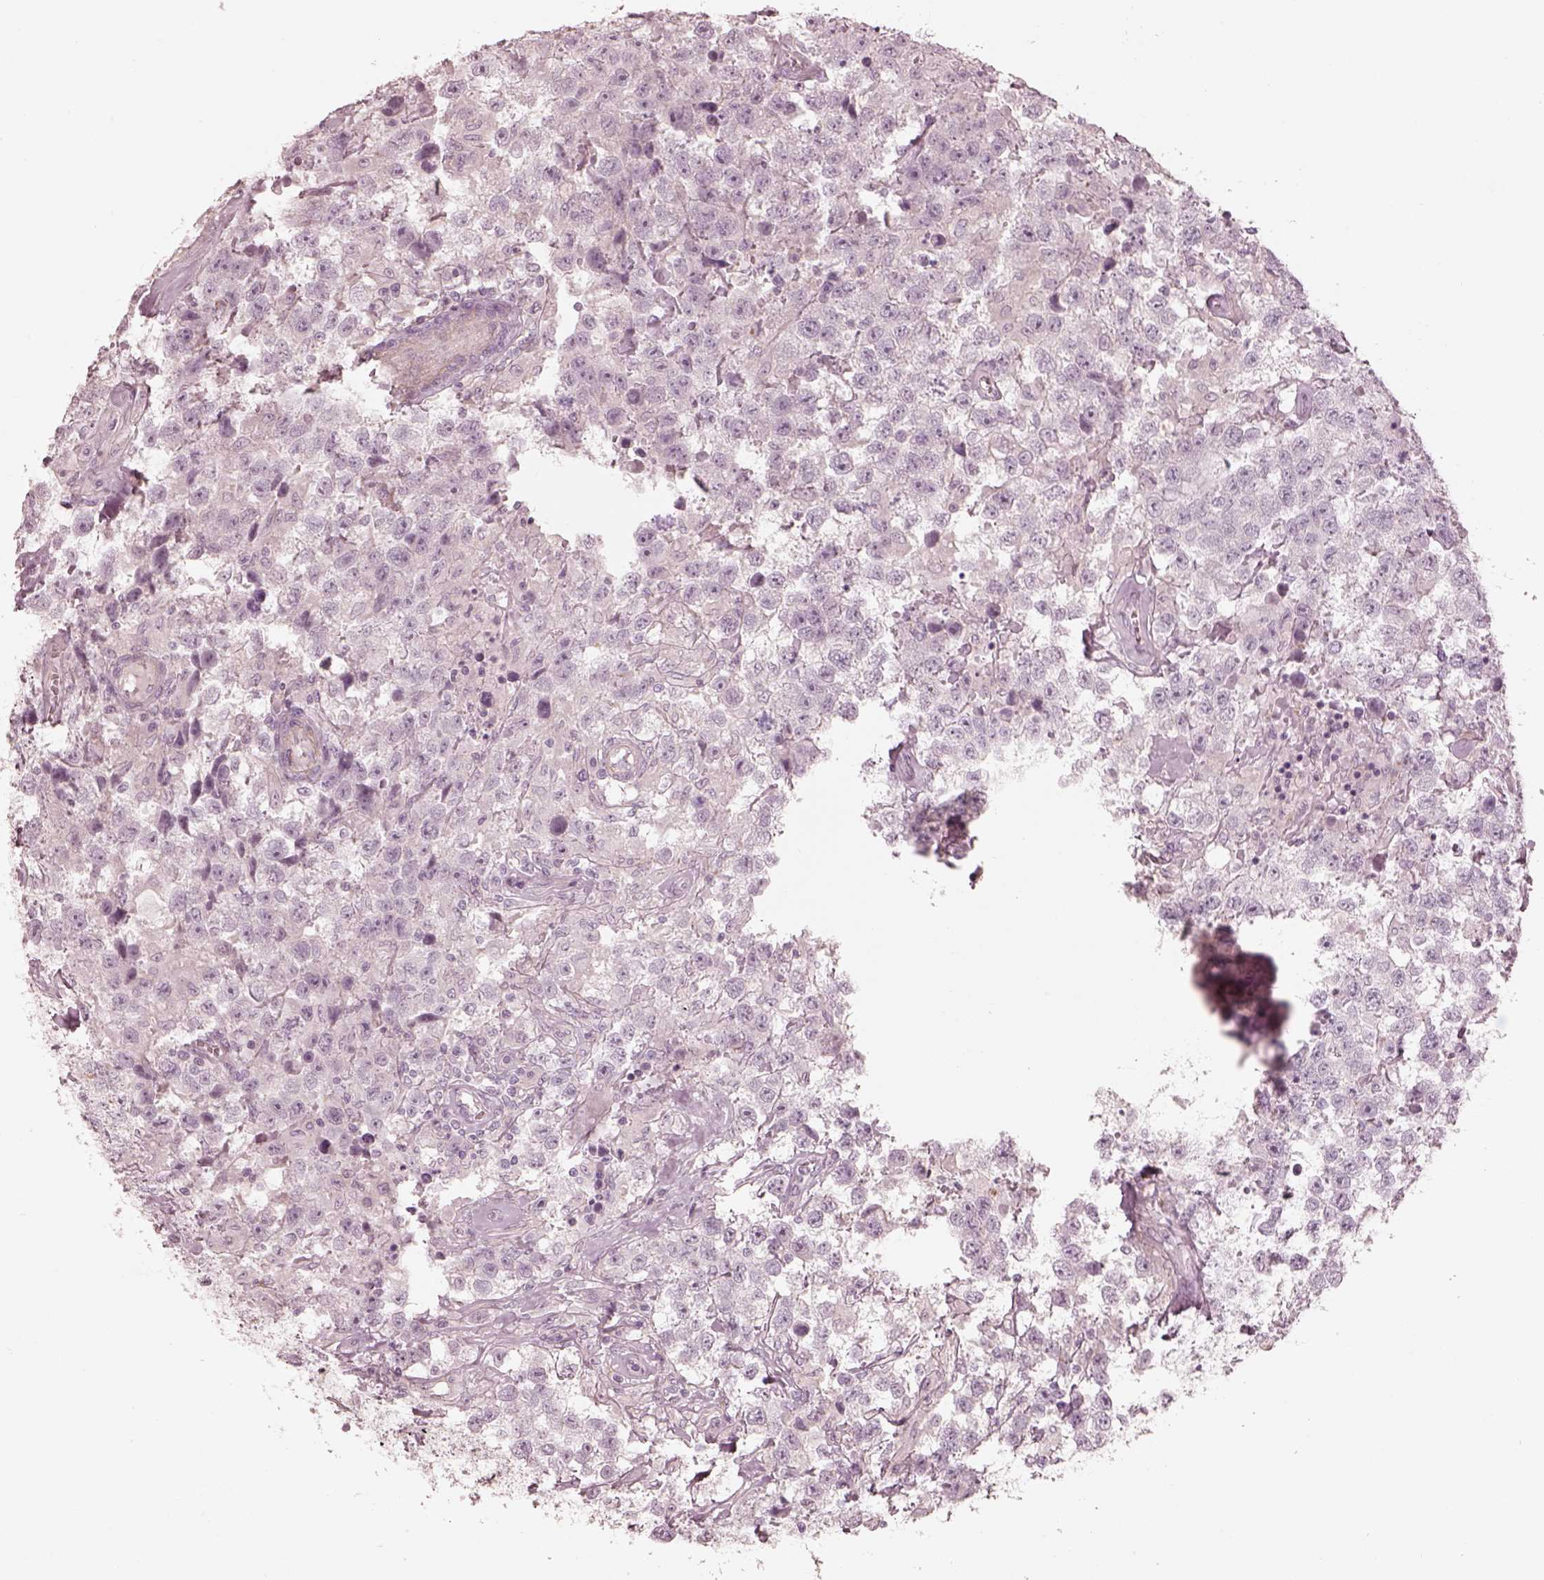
{"staining": {"intensity": "negative", "quantity": "none", "location": "none"}, "tissue": "testis cancer", "cell_type": "Tumor cells", "image_type": "cancer", "snomed": [{"axis": "morphology", "description": "Seminoma, NOS"}, {"axis": "topography", "description": "Testis"}], "caption": "Immunohistochemistry micrograph of neoplastic tissue: seminoma (testis) stained with DAB shows no significant protein positivity in tumor cells.", "gene": "PRLHR", "patient": {"sex": "male", "age": 43}}